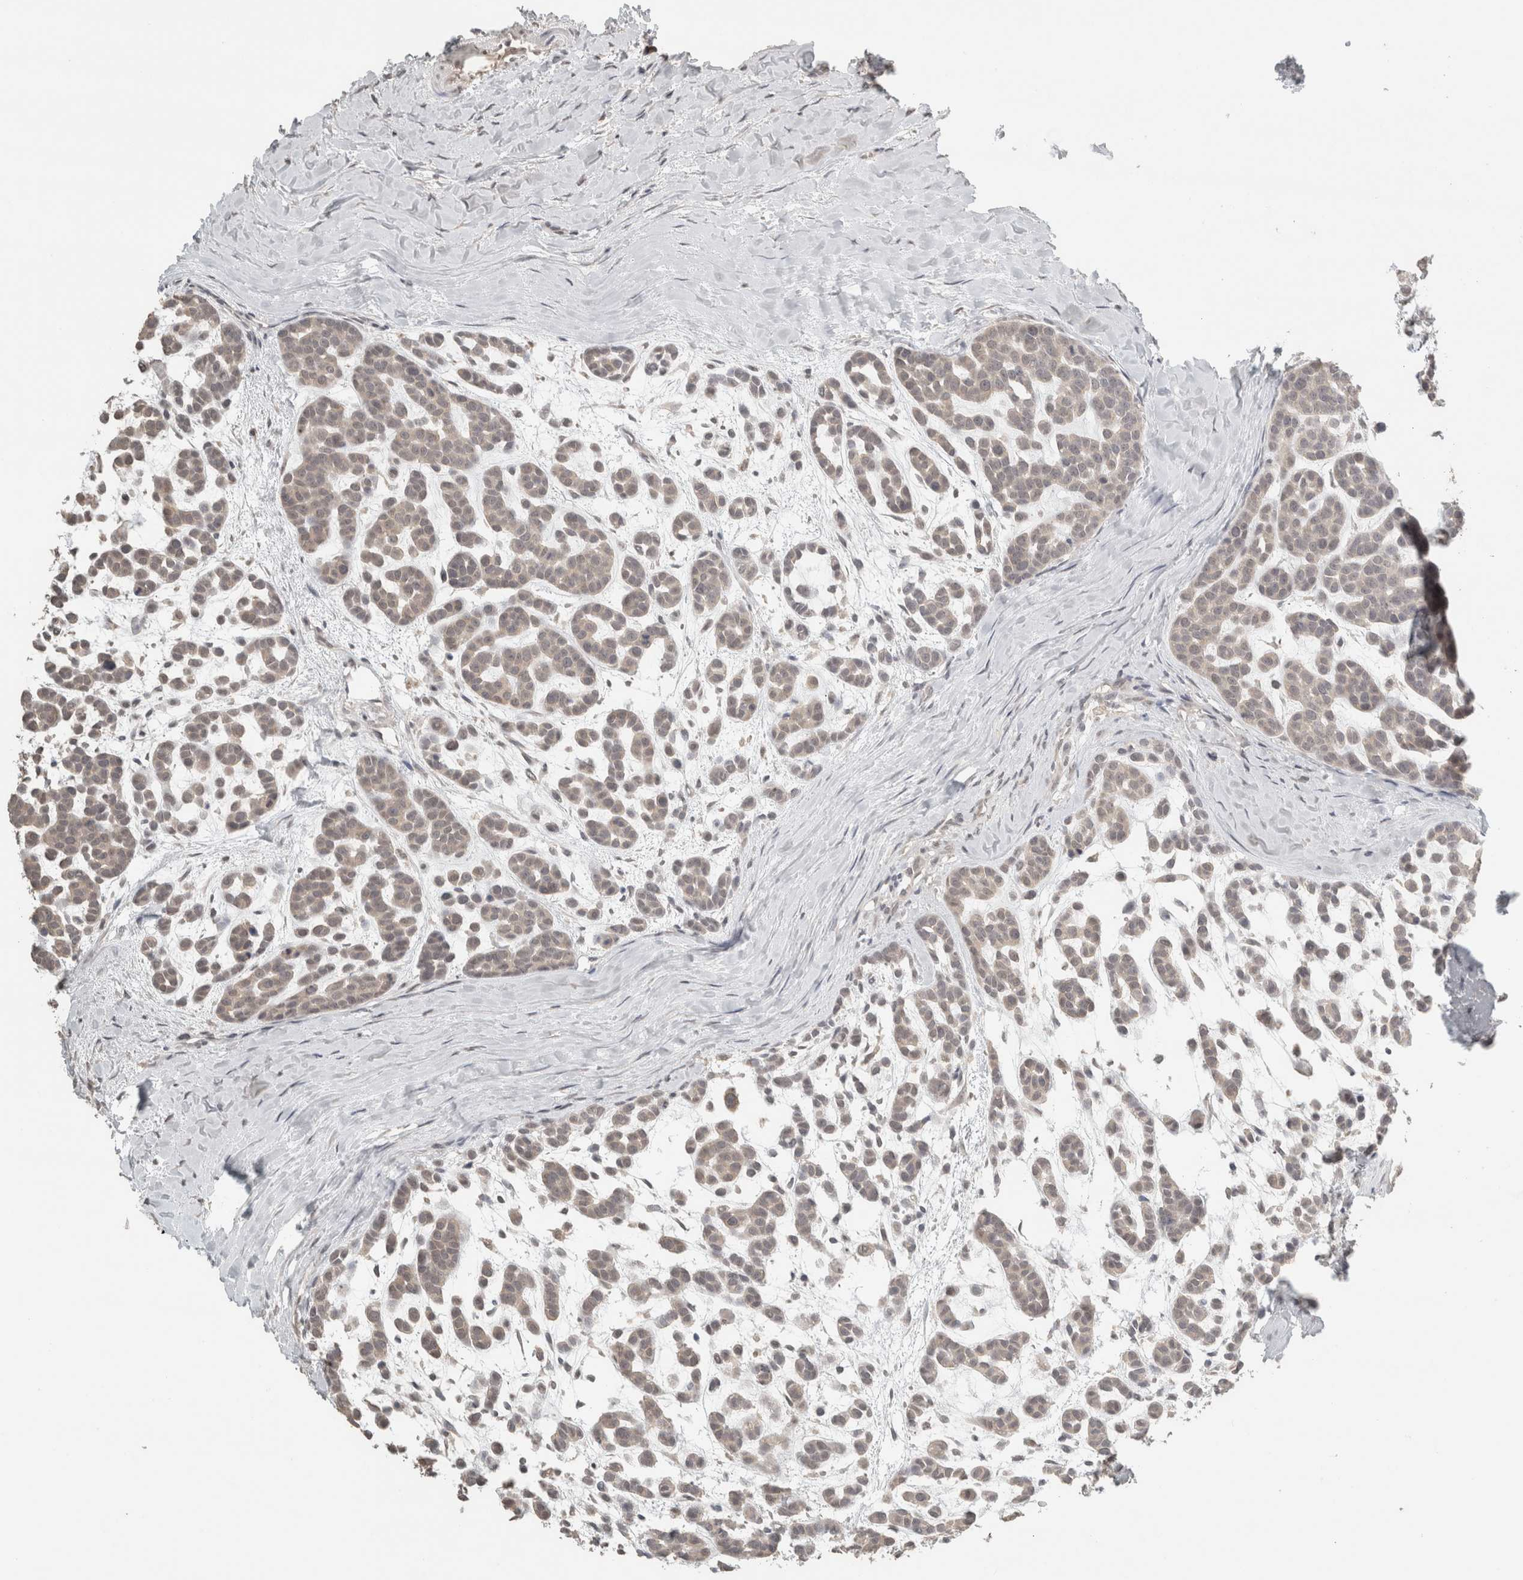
{"staining": {"intensity": "weak", "quantity": "<25%", "location": "cytoplasmic/membranous"}, "tissue": "head and neck cancer", "cell_type": "Tumor cells", "image_type": "cancer", "snomed": [{"axis": "morphology", "description": "Adenocarcinoma, NOS"}, {"axis": "morphology", "description": "Adenoma, NOS"}, {"axis": "topography", "description": "Head-Neck"}], "caption": "Protein analysis of head and neck cancer shows no significant expression in tumor cells. (Immunohistochemistry (ihc), brightfield microscopy, high magnification).", "gene": "TRAT1", "patient": {"sex": "female", "age": 55}}